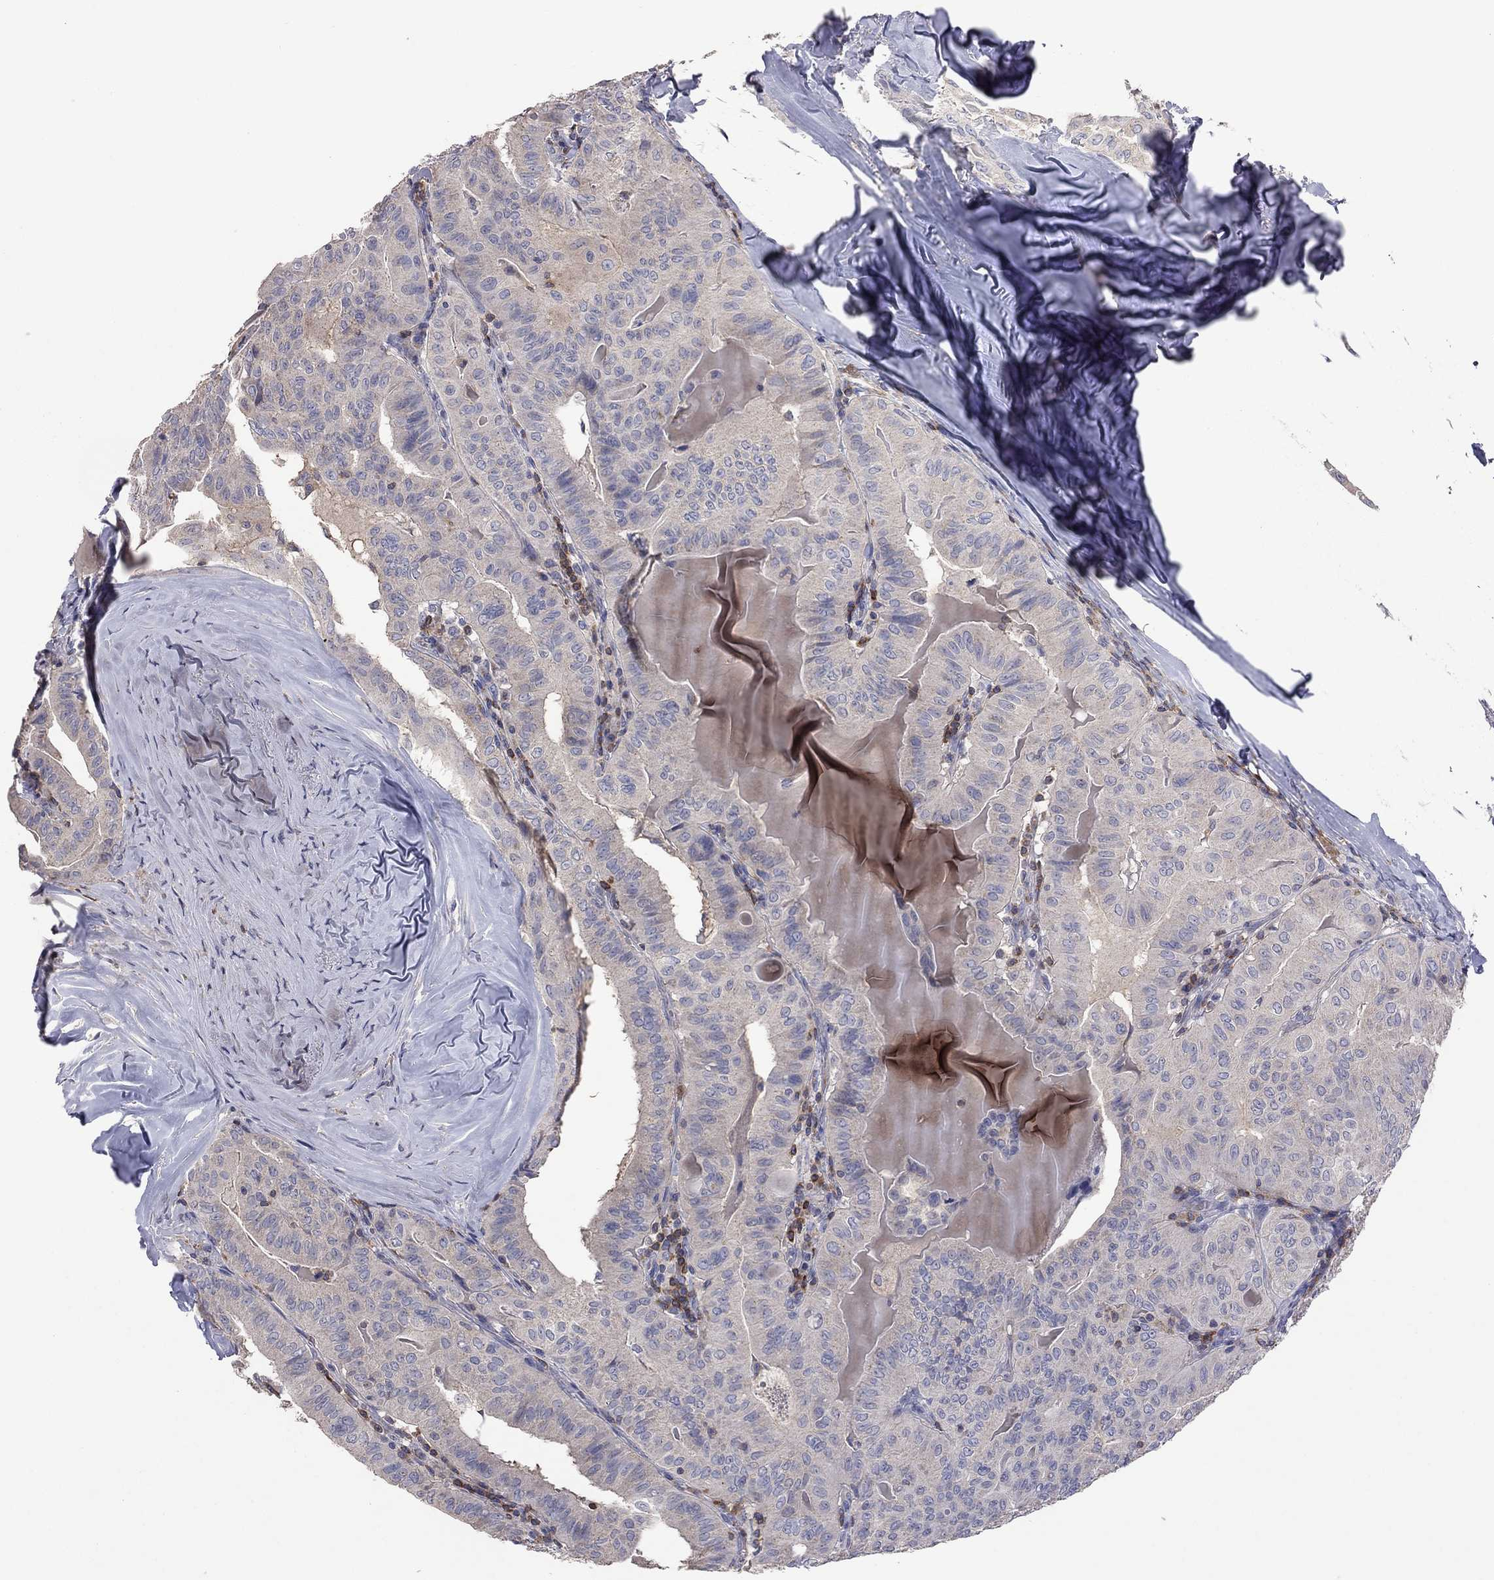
{"staining": {"intensity": "negative", "quantity": "none", "location": "none"}, "tissue": "thyroid cancer", "cell_type": "Tumor cells", "image_type": "cancer", "snomed": [{"axis": "morphology", "description": "Papillary adenocarcinoma, NOS"}, {"axis": "topography", "description": "Thyroid gland"}], "caption": "Tumor cells are negative for brown protein staining in thyroid papillary adenocarcinoma.", "gene": "IPCEF1", "patient": {"sex": "female", "age": 68}}